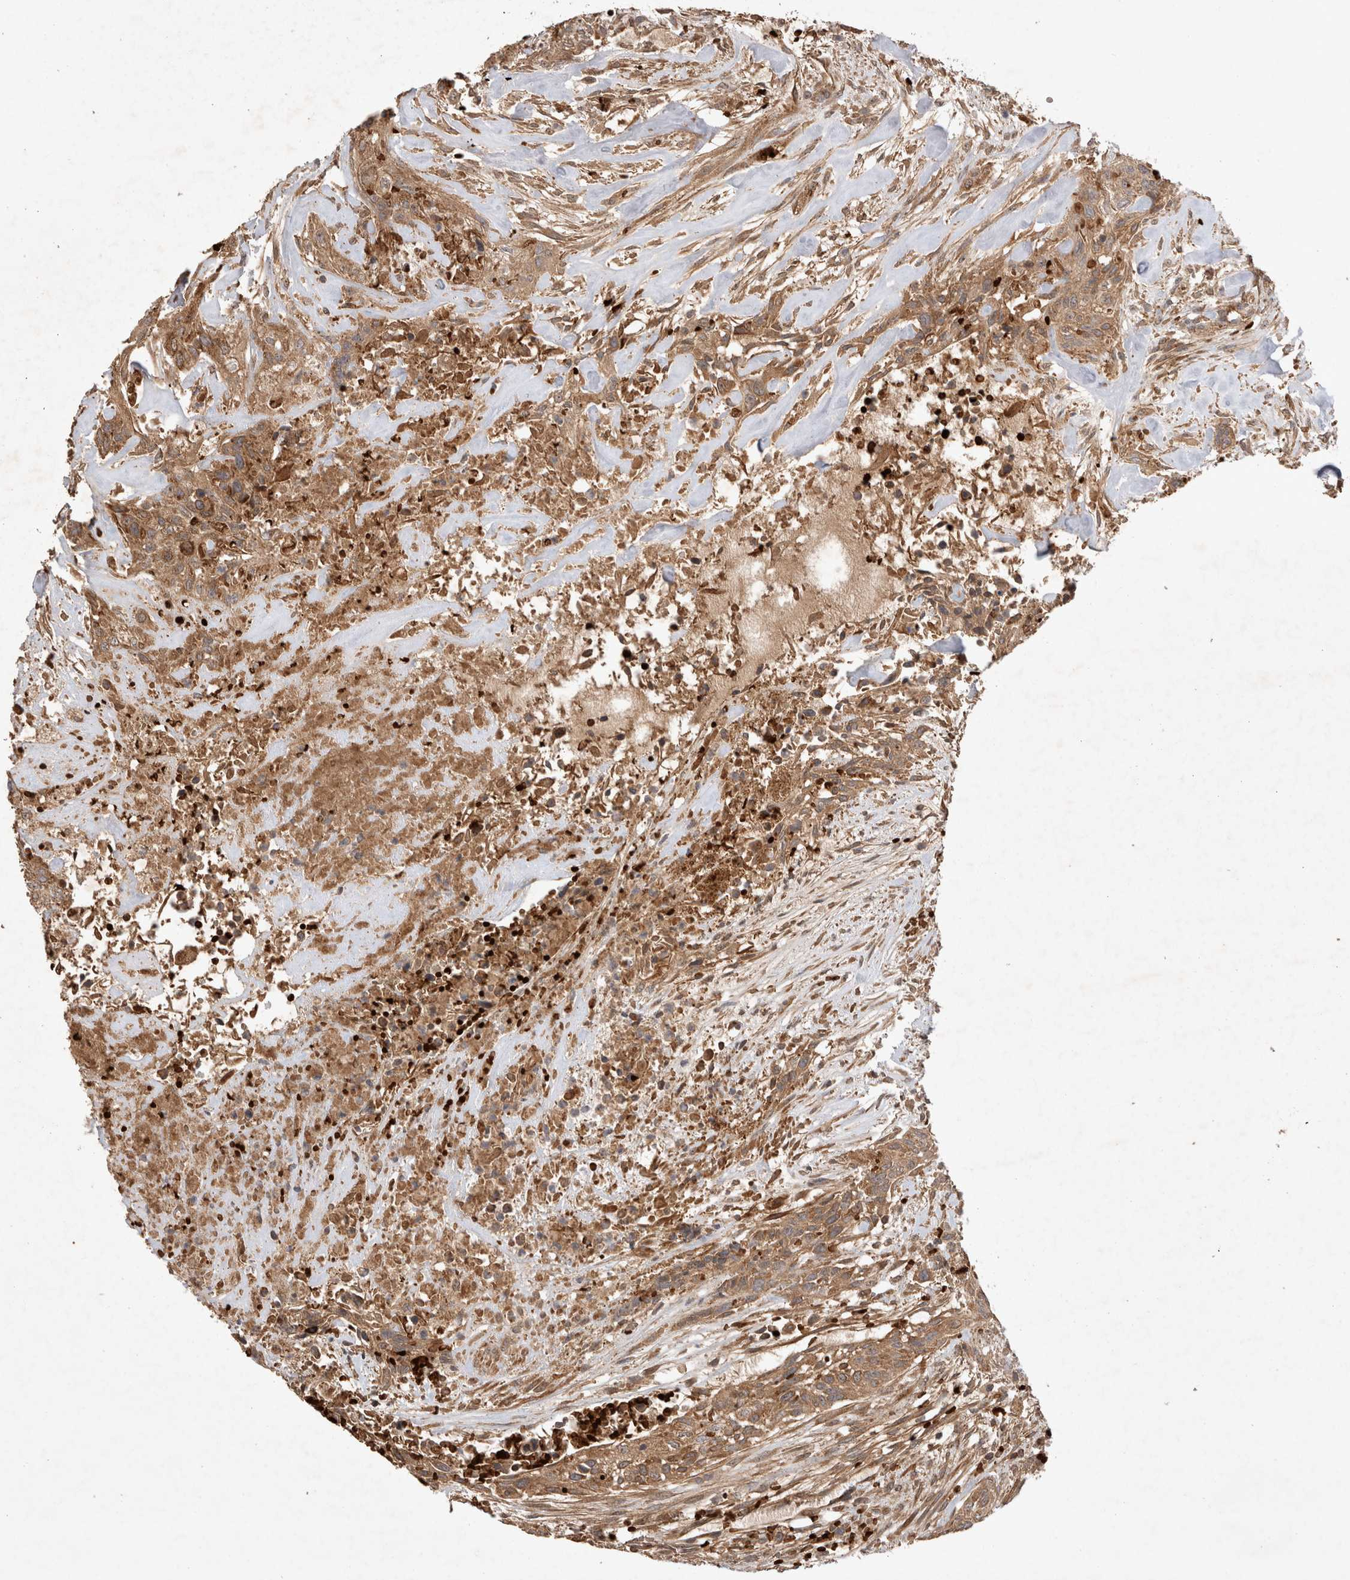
{"staining": {"intensity": "moderate", "quantity": ">75%", "location": "cytoplasmic/membranous"}, "tissue": "urothelial cancer", "cell_type": "Tumor cells", "image_type": "cancer", "snomed": [{"axis": "morphology", "description": "Urothelial carcinoma, High grade"}, {"axis": "topography", "description": "Urinary bladder"}], "caption": "Moderate cytoplasmic/membranous protein expression is present in approximately >75% of tumor cells in urothelial cancer.", "gene": "FAM221A", "patient": {"sex": "male", "age": 35}}